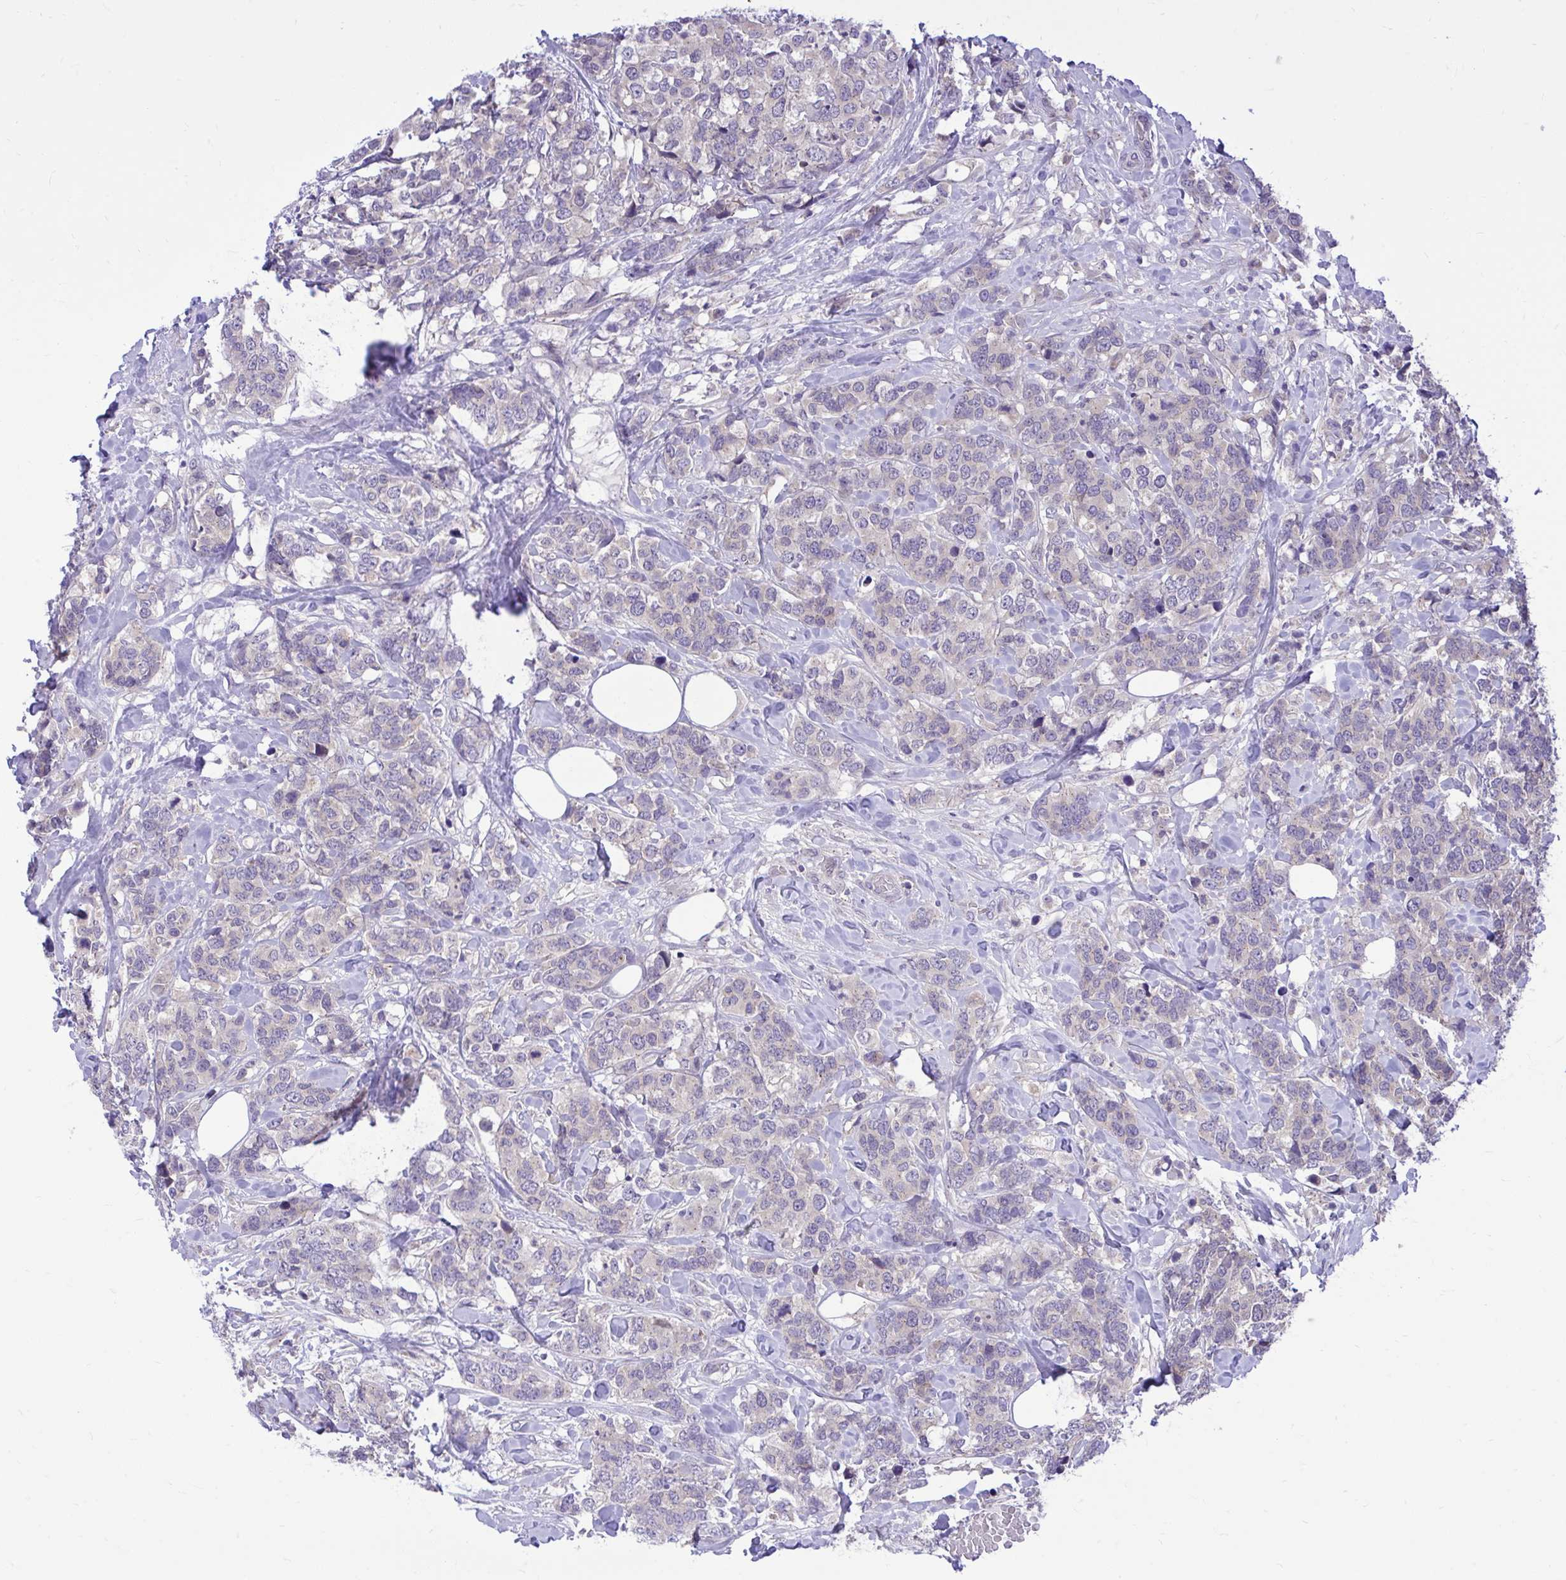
{"staining": {"intensity": "negative", "quantity": "none", "location": "none"}, "tissue": "breast cancer", "cell_type": "Tumor cells", "image_type": "cancer", "snomed": [{"axis": "morphology", "description": "Lobular carcinoma"}, {"axis": "topography", "description": "Breast"}], "caption": "Immunohistochemistry of breast cancer (lobular carcinoma) demonstrates no positivity in tumor cells.", "gene": "CEACAM18", "patient": {"sex": "female", "age": 59}}